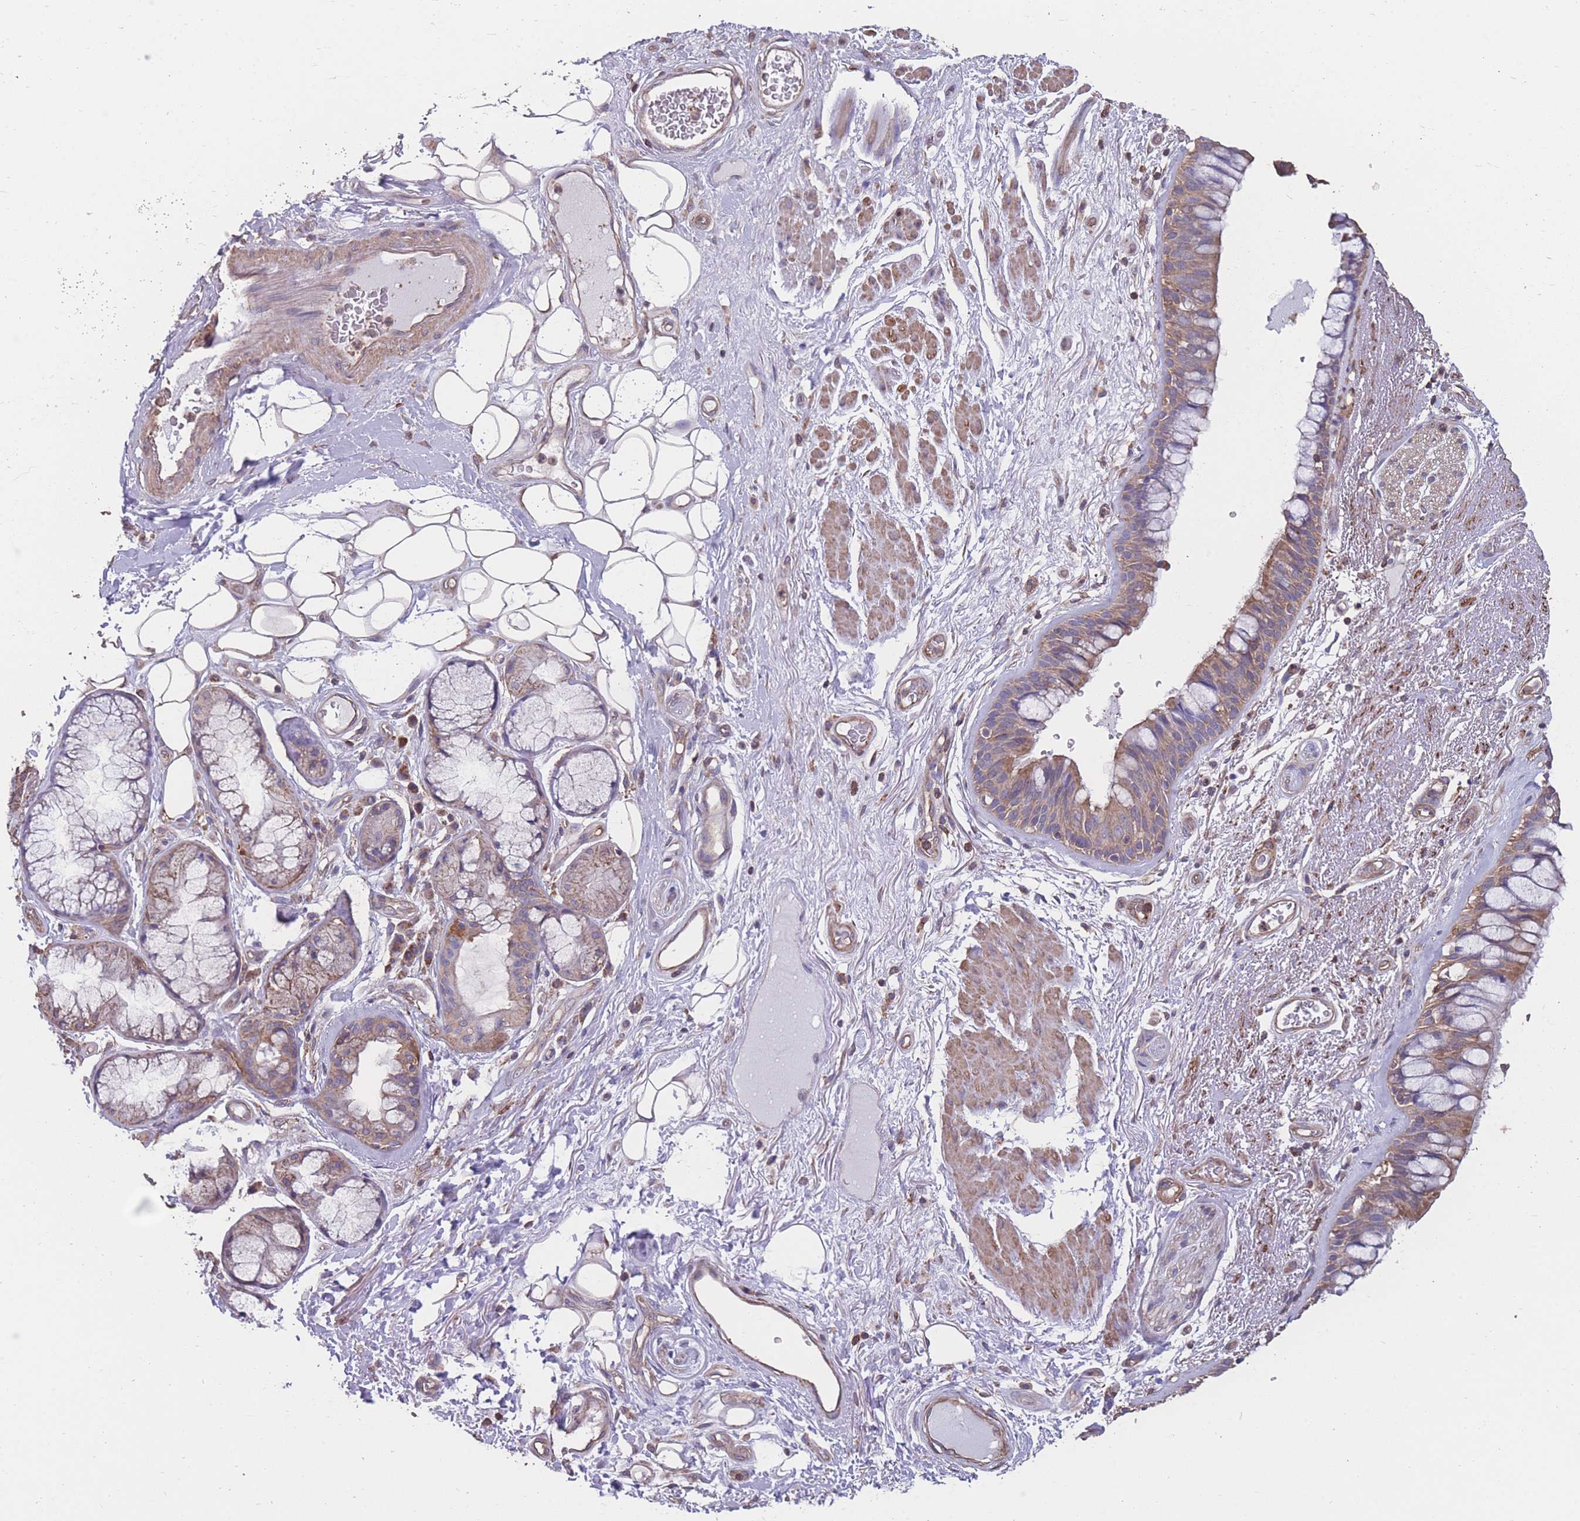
{"staining": {"intensity": "moderate", "quantity": ">75%", "location": "cytoplasmic/membranous"}, "tissue": "bronchus", "cell_type": "Respiratory epithelial cells", "image_type": "normal", "snomed": [{"axis": "morphology", "description": "Normal tissue, NOS"}, {"axis": "morphology", "description": "Squamous cell carcinoma, NOS"}, {"axis": "topography", "description": "Lymph node"}, {"axis": "topography", "description": "Bronchus"}, {"axis": "topography", "description": "Lung"}], "caption": "High-power microscopy captured an immunohistochemistry histopathology image of normal bronchus, revealing moderate cytoplasmic/membranous staining in approximately >75% of respiratory epithelial cells. Nuclei are stained in blue.", "gene": "NUDT21", "patient": {"sex": "male", "age": 66}}